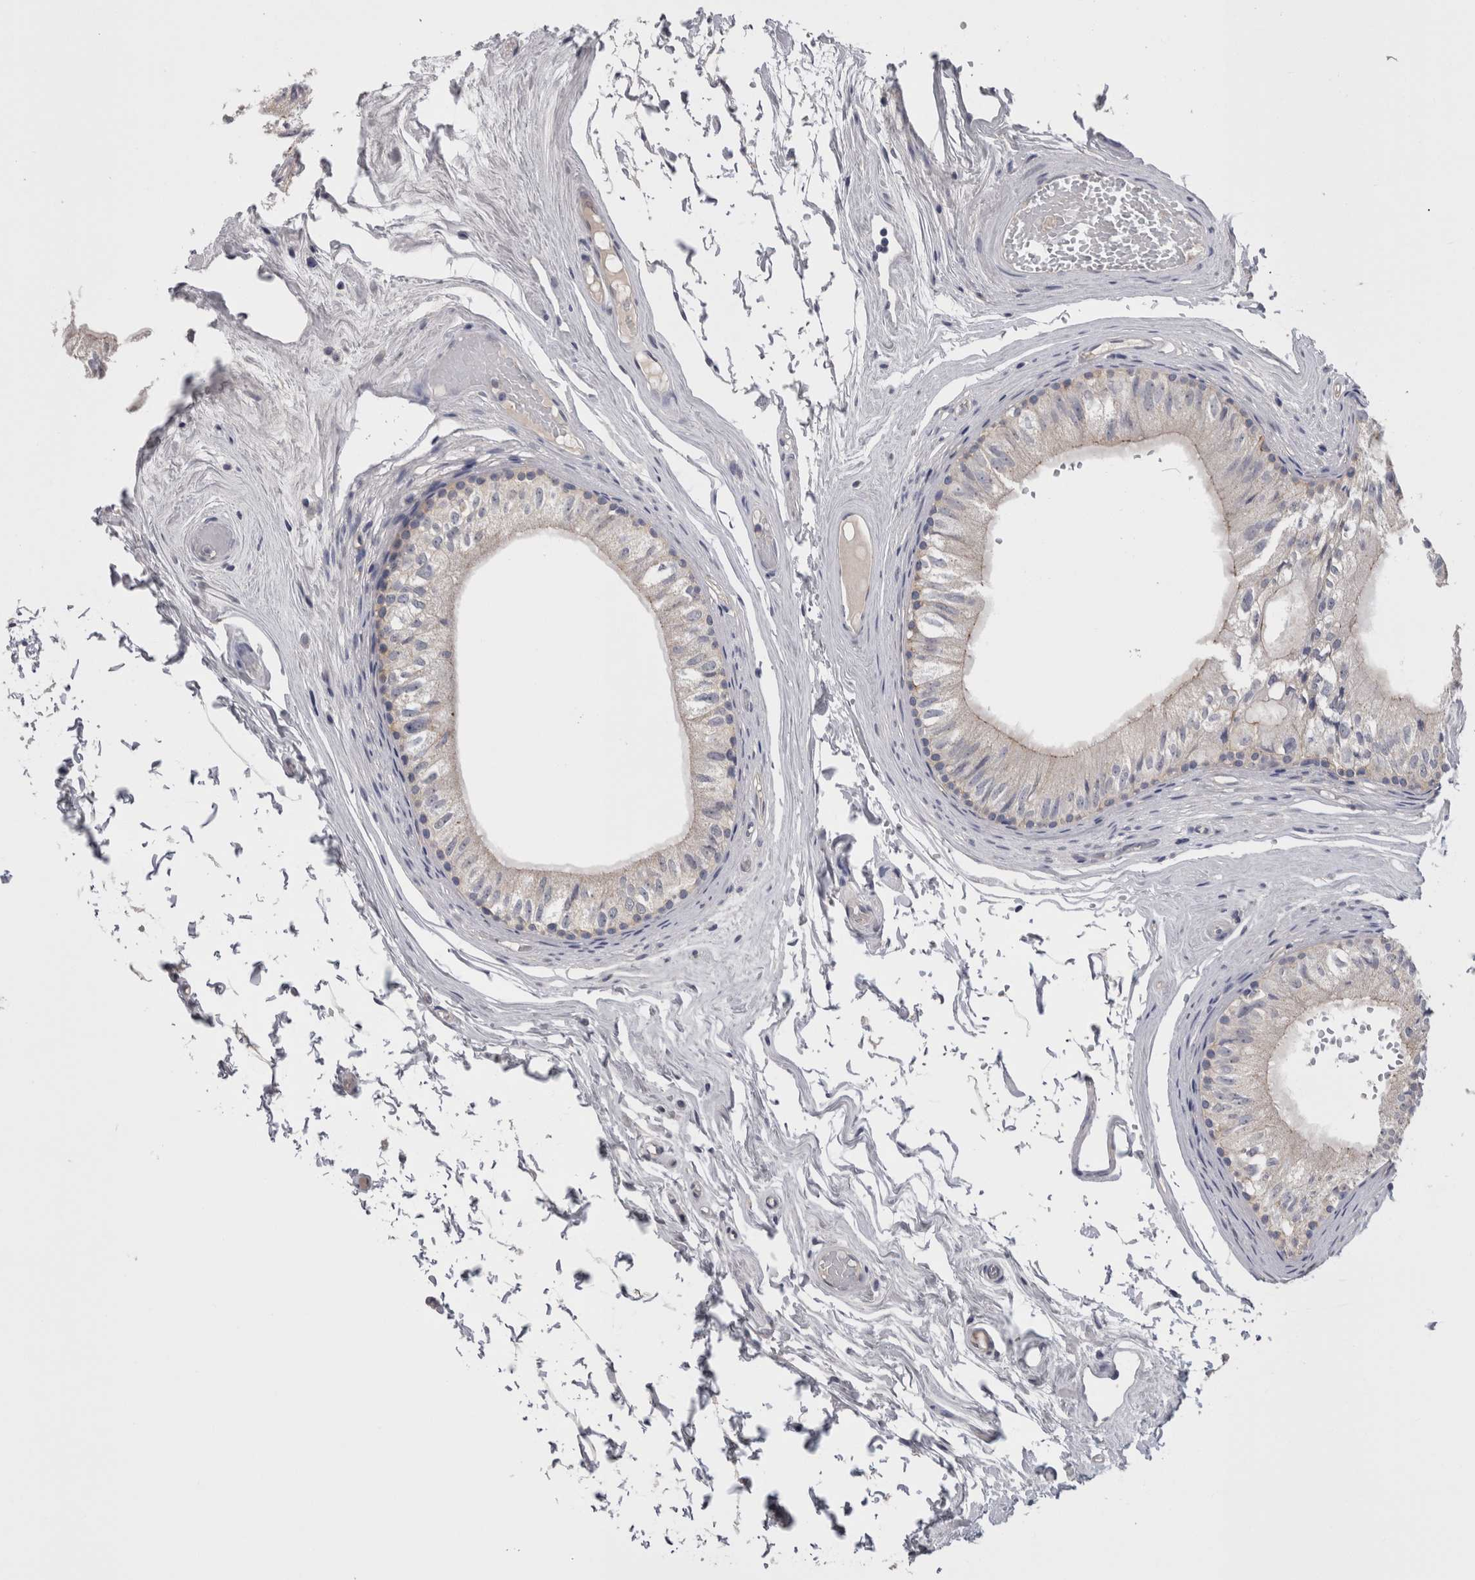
{"staining": {"intensity": "moderate", "quantity": "<25%", "location": "cytoplasmic/membranous"}, "tissue": "epididymis", "cell_type": "Glandular cells", "image_type": "normal", "snomed": [{"axis": "morphology", "description": "Normal tissue, NOS"}, {"axis": "topography", "description": "Epididymis"}], "caption": "Brown immunohistochemical staining in normal human epididymis exhibits moderate cytoplasmic/membranous expression in about <25% of glandular cells.", "gene": "NECTIN2", "patient": {"sex": "male", "age": 79}}